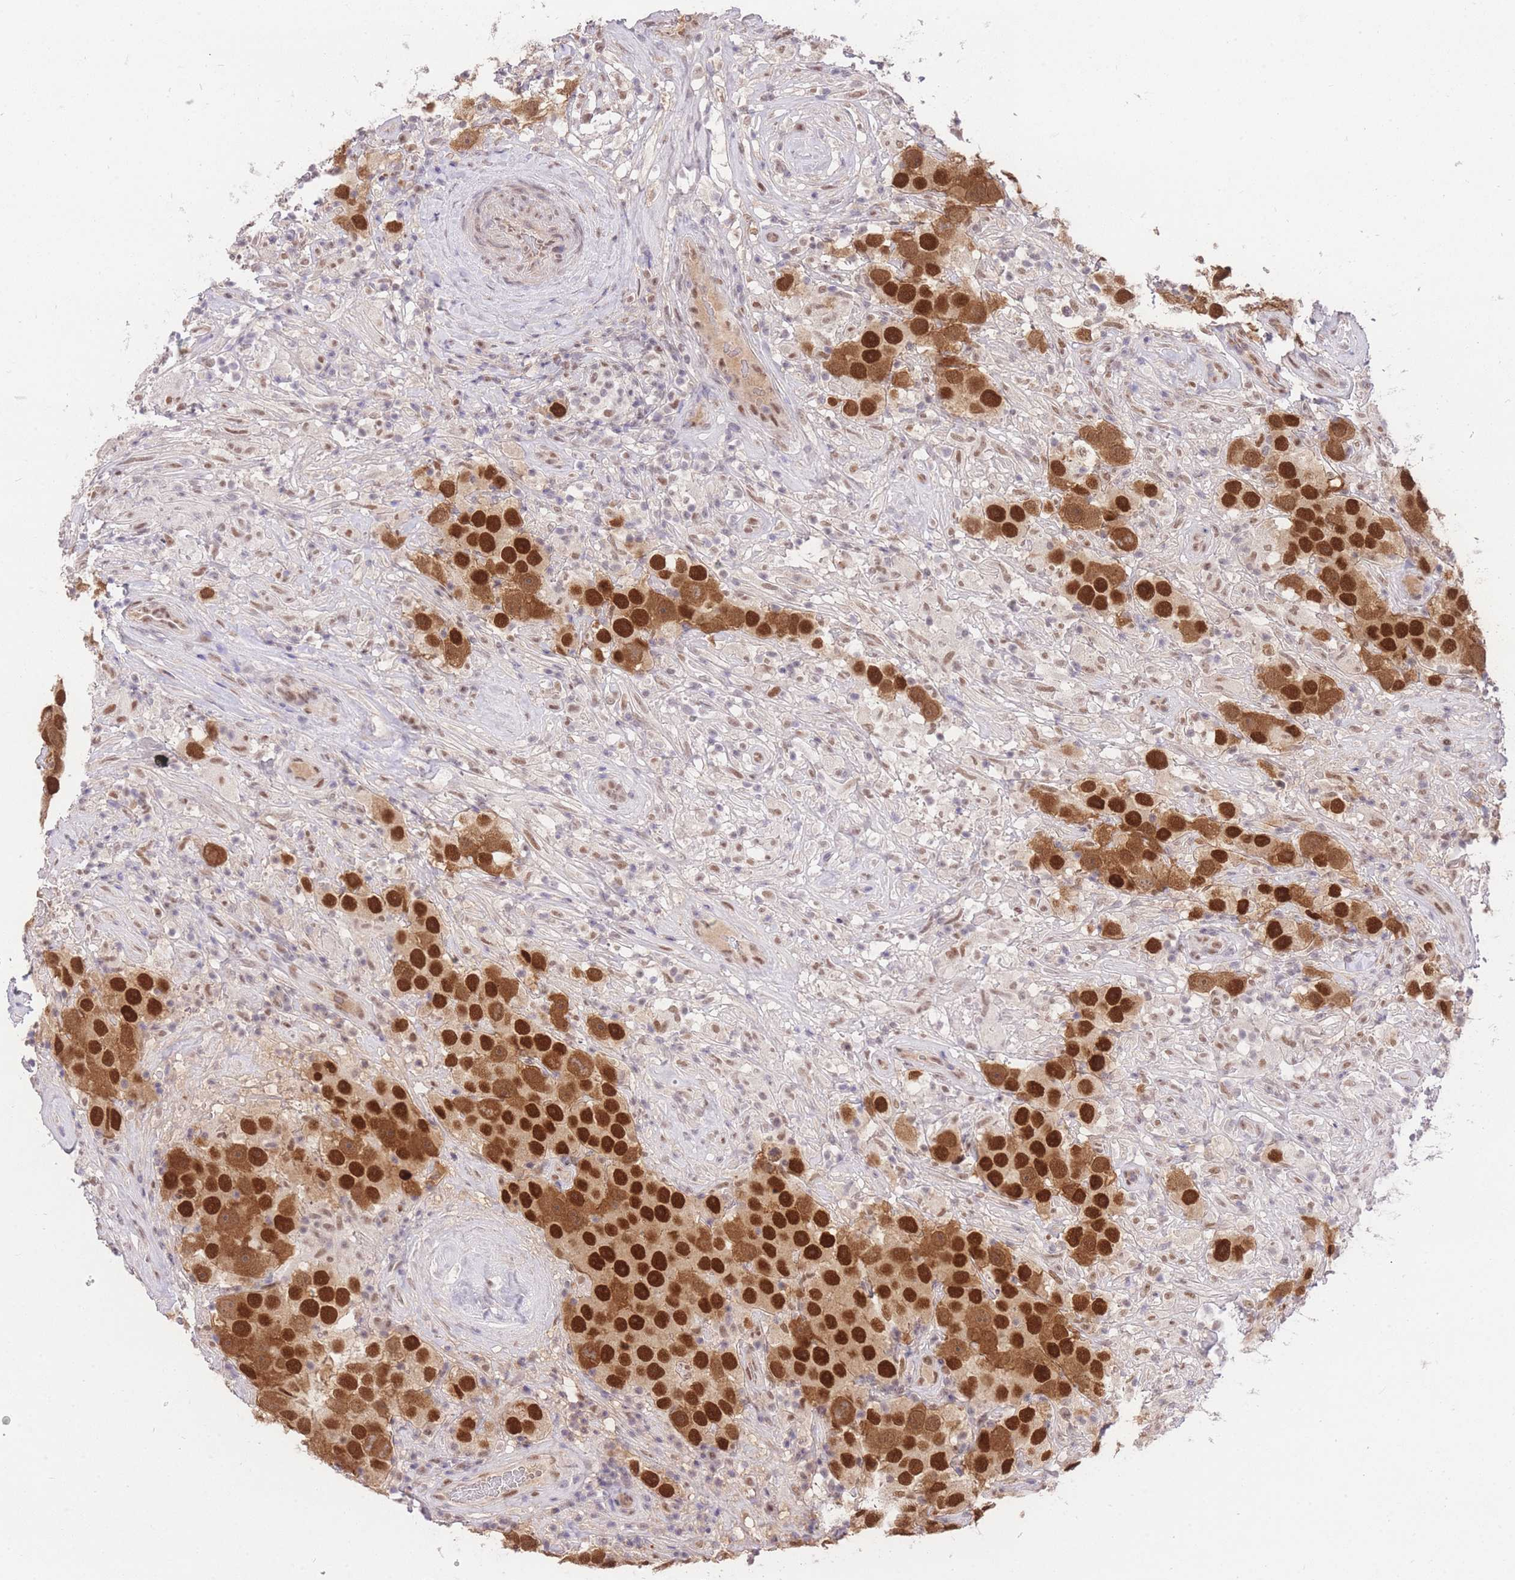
{"staining": {"intensity": "strong", "quantity": ">75%", "location": "cytoplasmic/membranous,nuclear"}, "tissue": "testis cancer", "cell_type": "Tumor cells", "image_type": "cancer", "snomed": [{"axis": "morphology", "description": "Seminoma, NOS"}, {"axis": "topography", "description": "Testis"}], "caption": "There is high levels of strong cytoplasmic/membranous and nuclear expression in tumor cells of testis cancer, as demonstrated by immunohistochemical staining (brown color).", "gene": "UBXN7", "patient": {"sex": "male", "age": 49}}